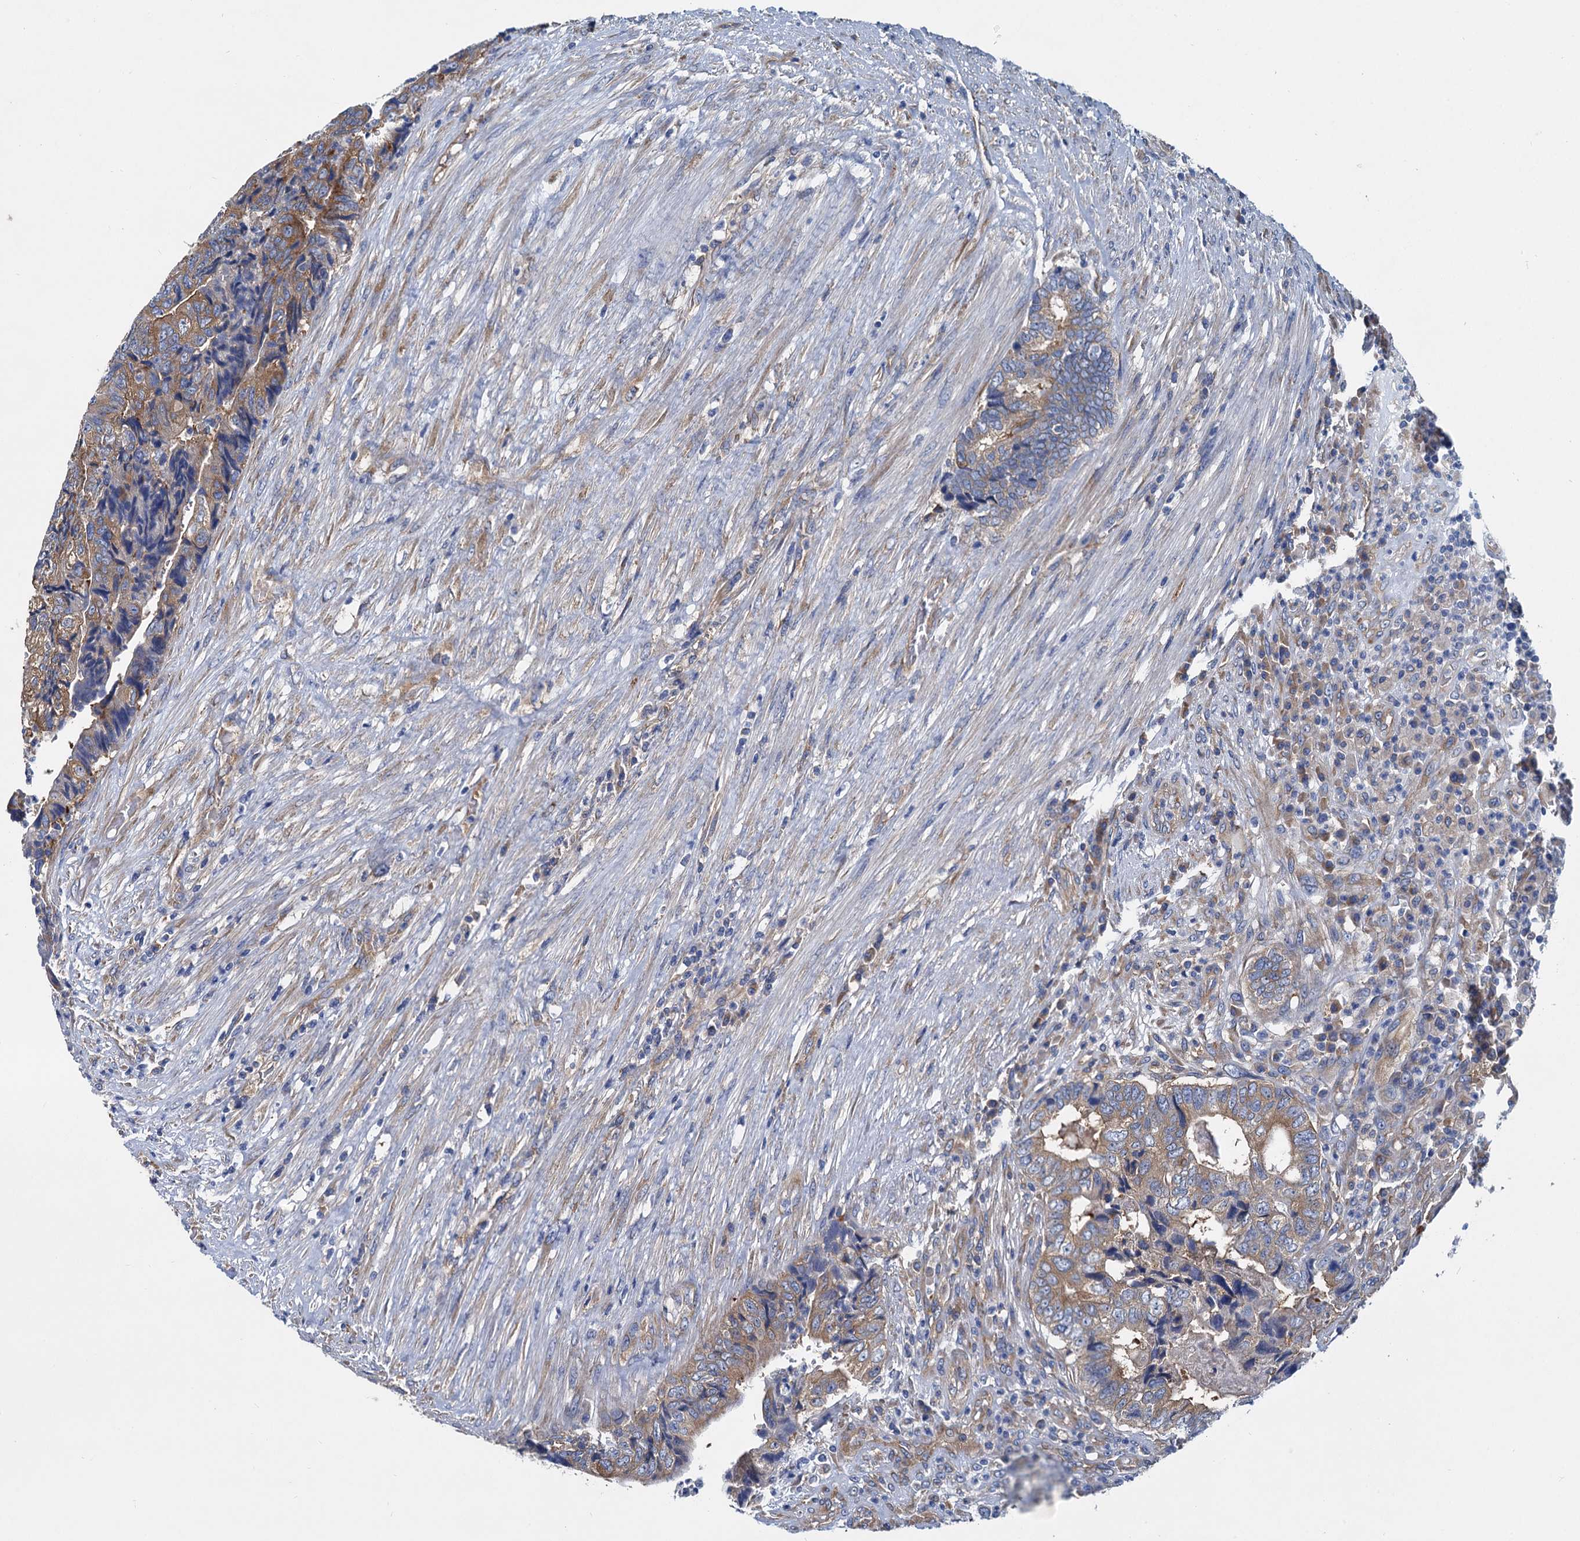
{"staining": {"intensity": "moderate", "quantity": ">75%", "location": "cytoplasmic/membranous"}, "tissue": "colorectal cancer", "cell_type": "Tumor cells", "image_type": "cancer", "snomed": [{"axis": "morphology", "description": "Adenocarcinoma, NOS"}, {"axis": "topography", "description": "Colon"}], "caption": "IHC histopathology image of neoplastic tissue: human colorectal cancer (adenocarcinoma) stained using immunohistochemistry (IHC) reveals medium levels of moderate protein expression localized specifically in the cytoplasmic/membranous of tumor cells, appearing as a cytoplasmic/membranous brown color.", "gene": "QARS1", "patient": {"sex": "female", "age": 67}}